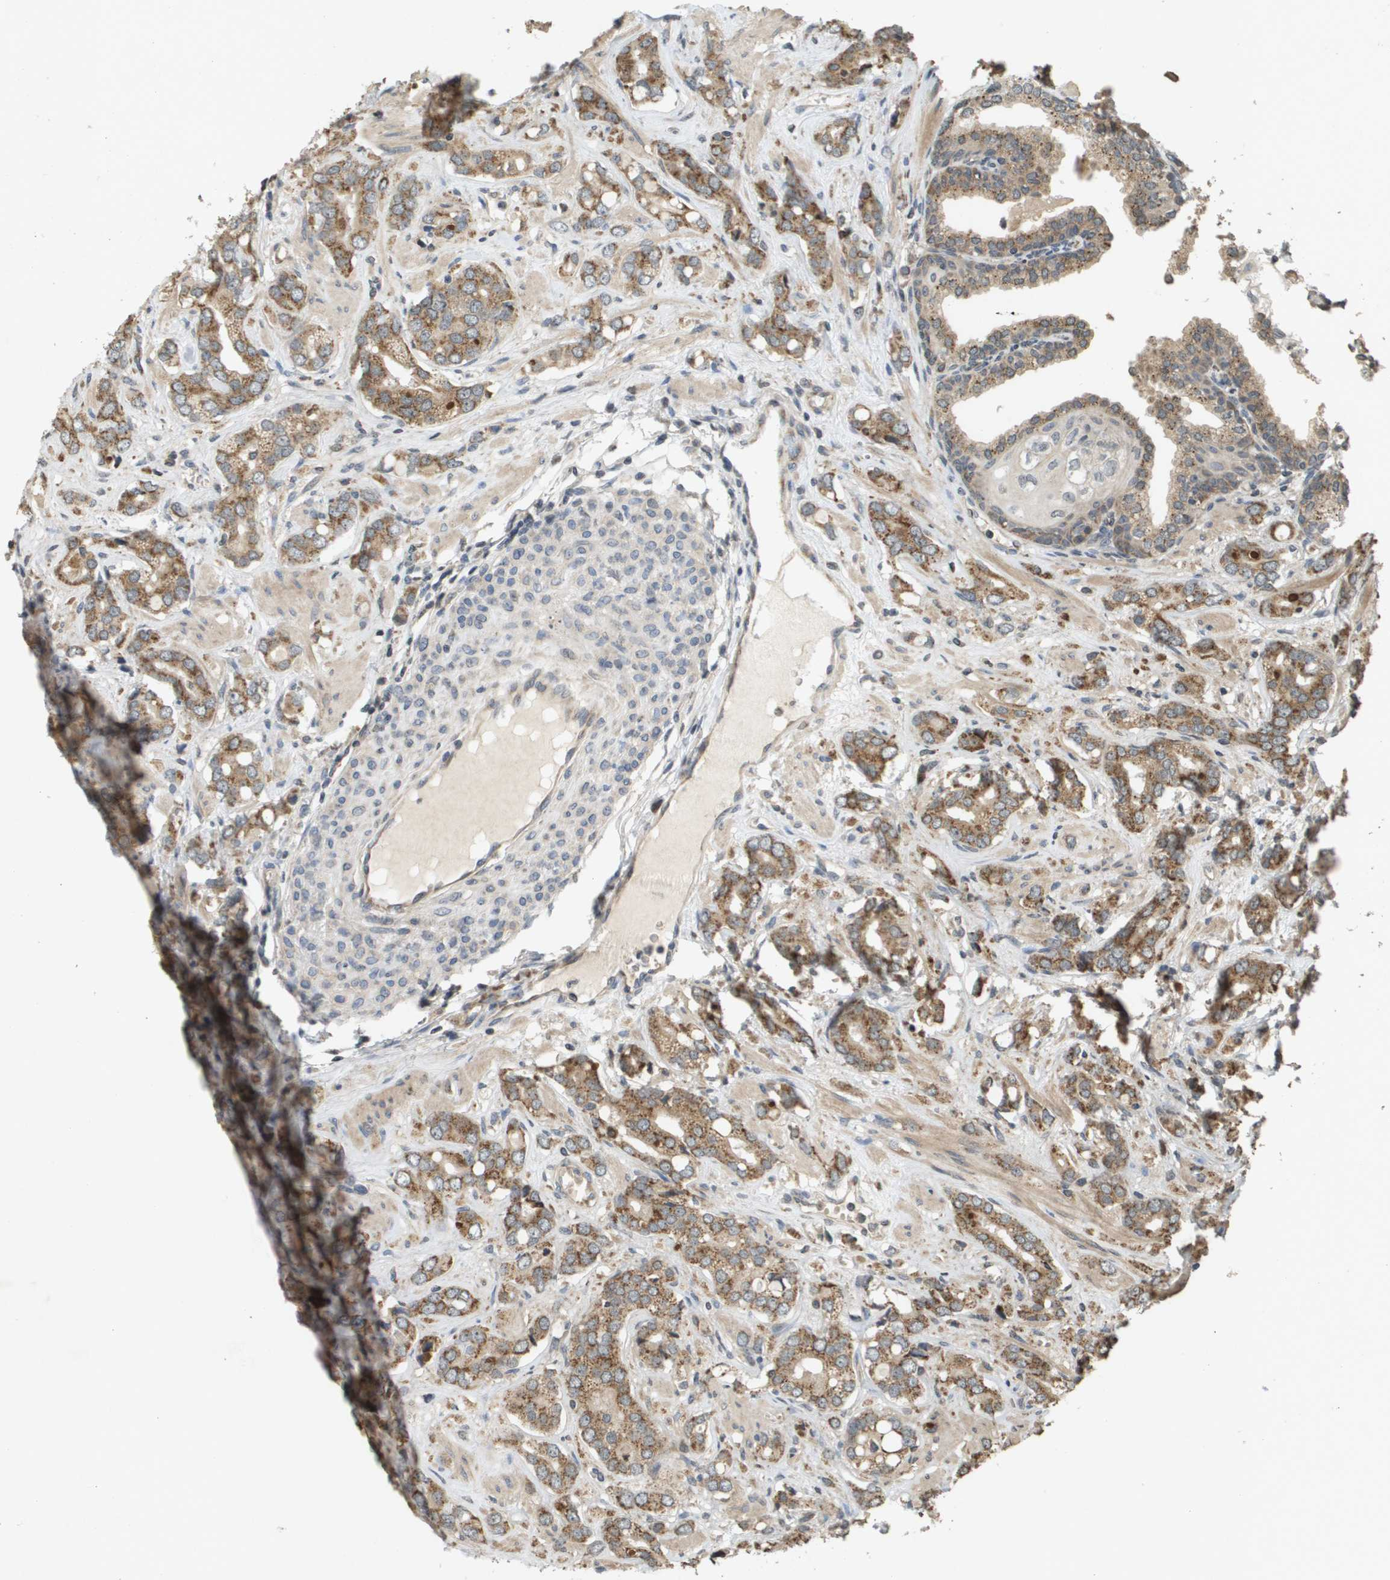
{"staining": {"intensity": "moderate", "quantity": ">75%", "location": "cytoplasmic/membranous"}, "tissue": "prostate cancer", "cell_type": "Tumor cells", "image_type": "cancer", "snomed": [{"axis": "morphology", "description": "Adenocarcinoma, High grade"}, {"axis": "topography", "description": "Prostate"}], "caption": "Protein expression analysis of human prostate cancer reveals moderate cytoplasmic/membranous expression in approximately >75% of tumor cells.", "gene": "RAB21", "patient": {"sex": "male", "age": 64}}